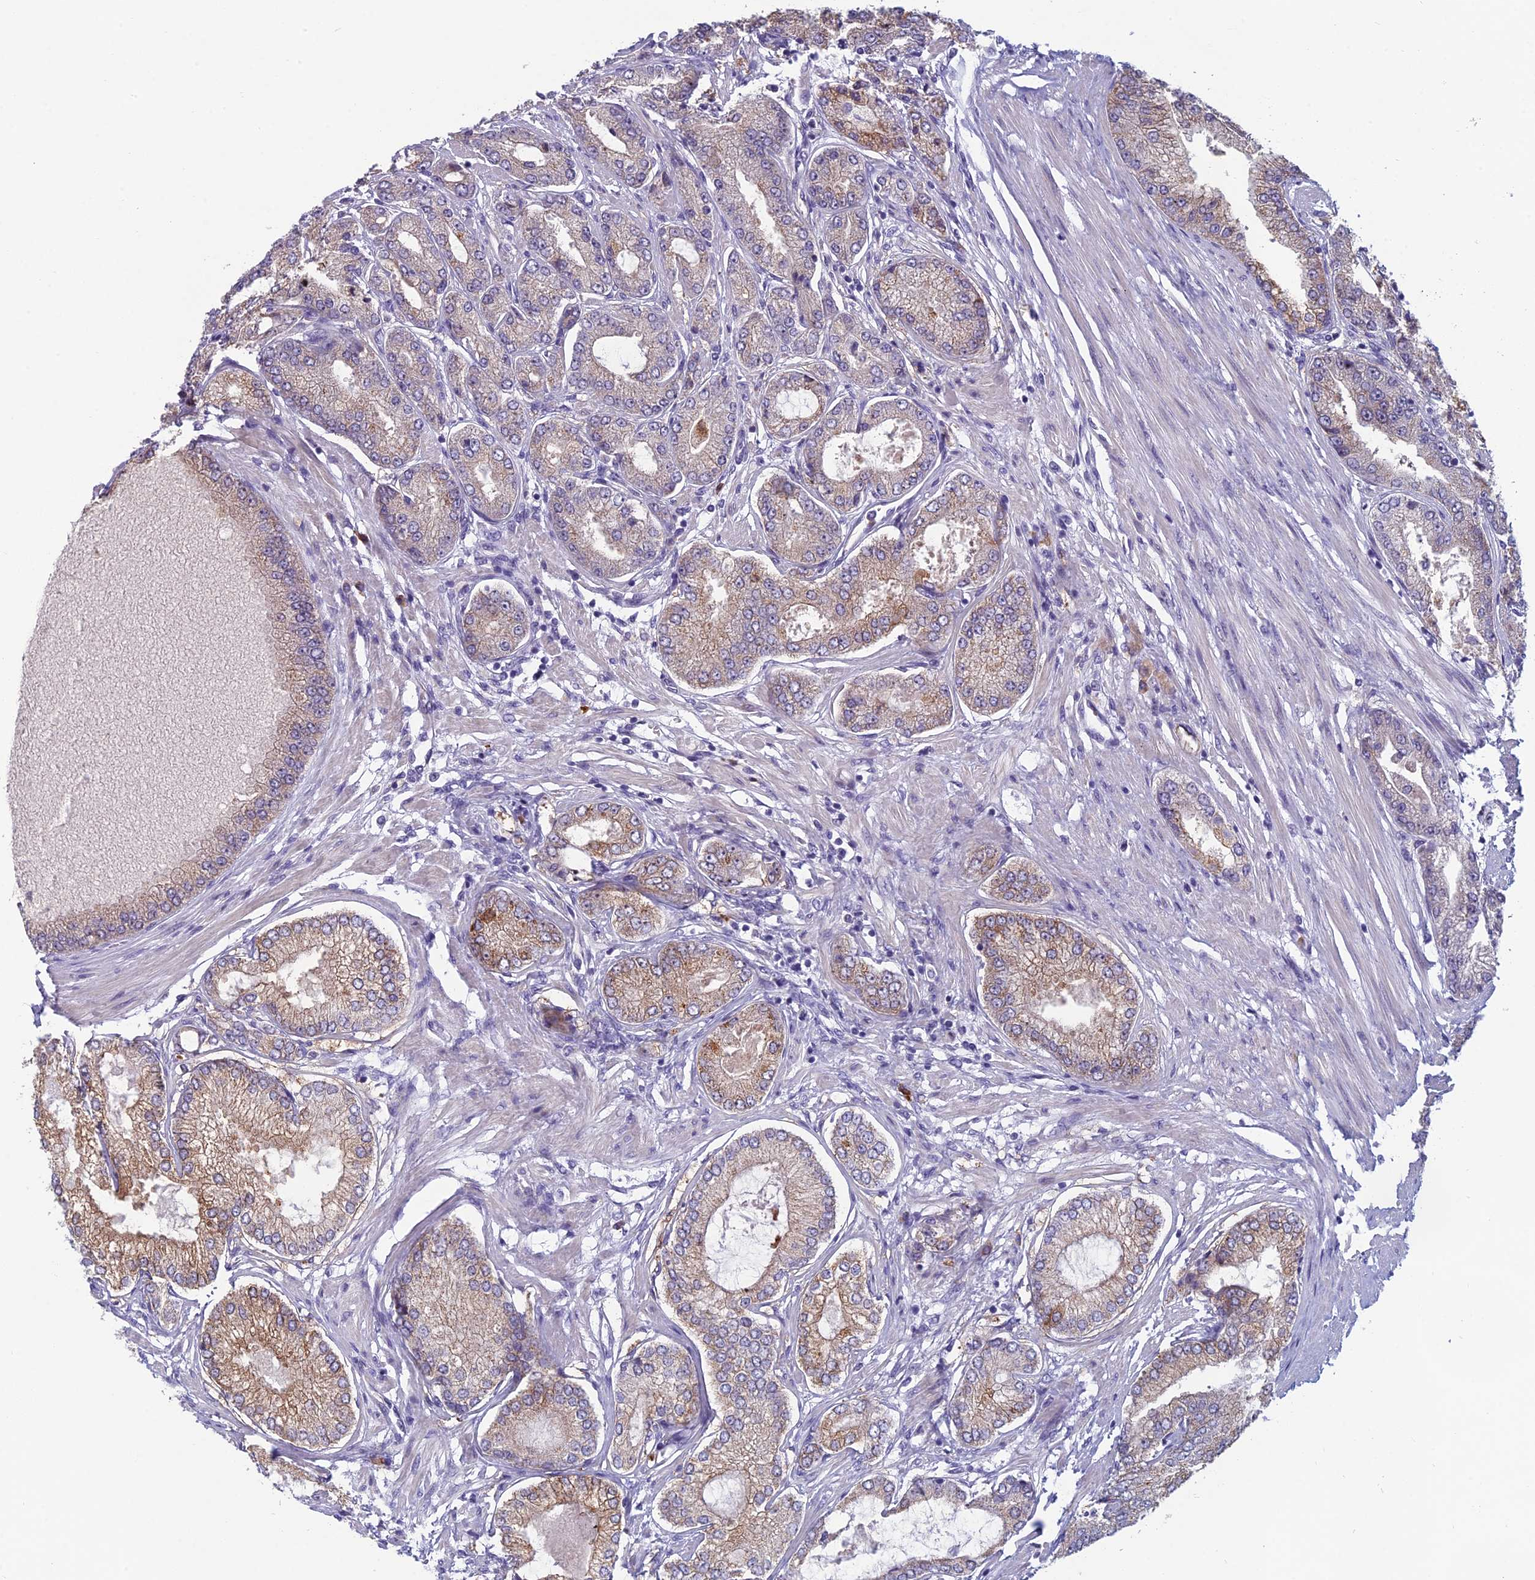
{"staining": {"intensity": "moderate", "quantity": "25%-75%", "location": "cytoplasmic/membranous"}, "tissue": "prostate cancer", "cell_type": "Tumor cells", "image_type": "cancer", "snomed": [{"axis": "morphology", "description": "Adenocarcinoma, High grade"}, {"axis": "topography", "description": "Prostate"}], "caption": "DAB immunohistochemical staining of human prostate cancer (adenocarcinoma (high-grade)) displays moderate cytoplasmic/membranous protein positivity in about 25%-75% of tumor cells. (IHC, brightfield microscopy, high magnification).", "gene": "NOC2L", "patient": {"sex": "male", "age": 71}}